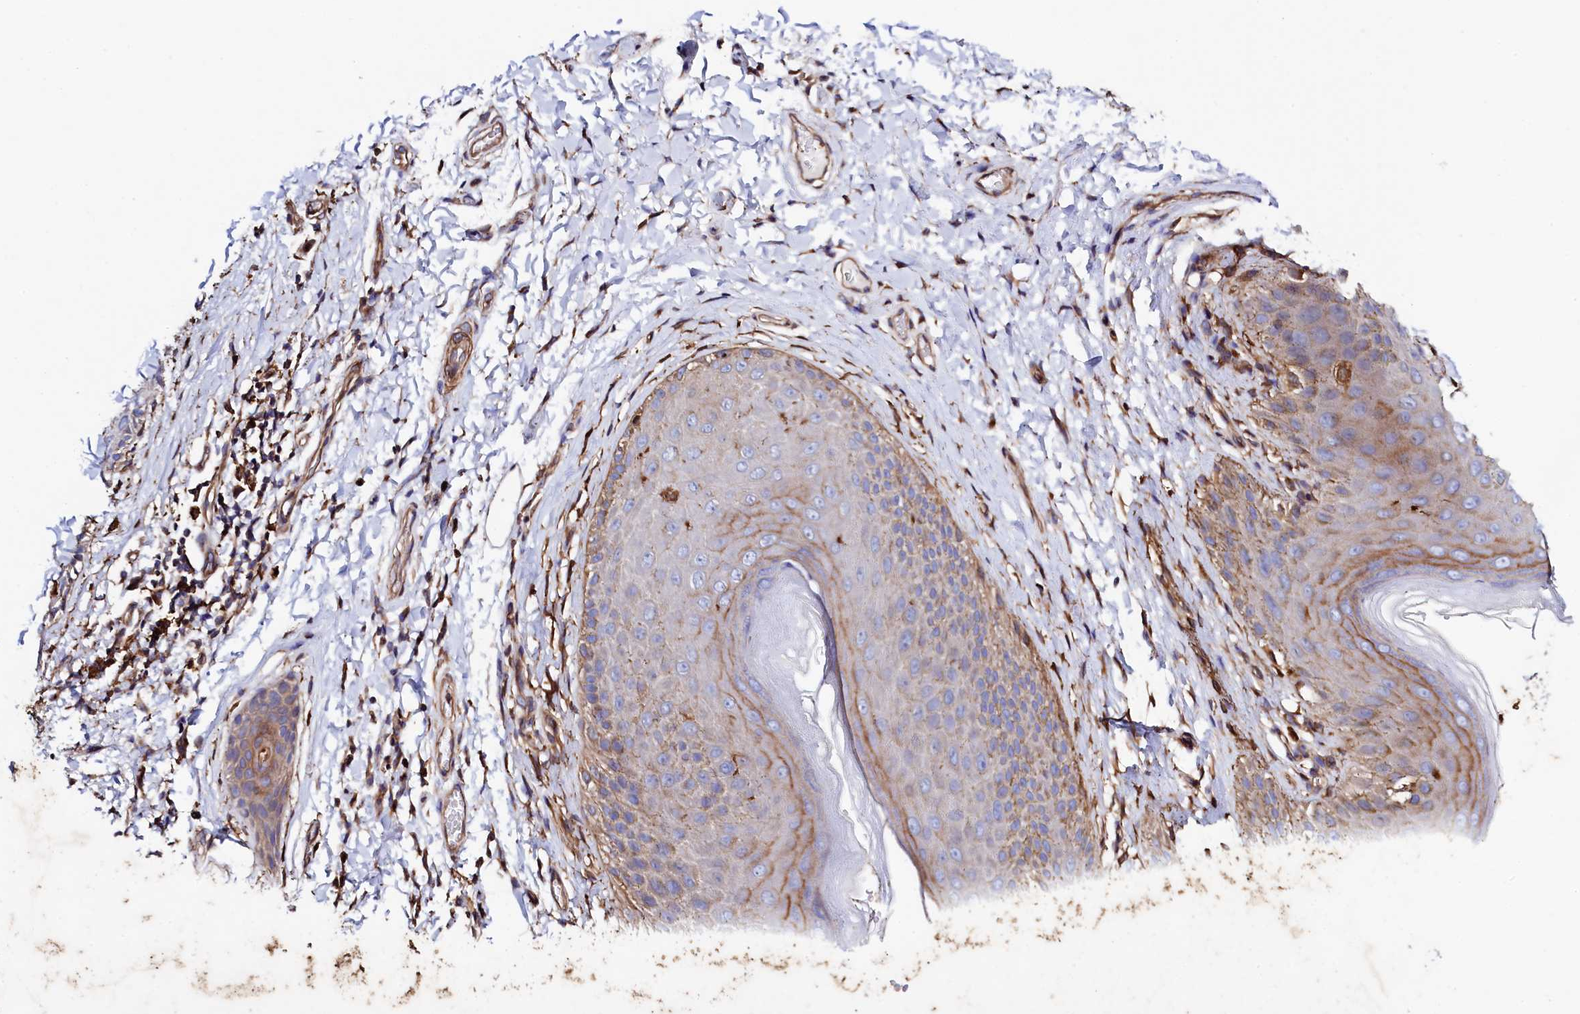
{"staining": {"intensity": "weak", "quantity": "25%-75%", "location": "cytoplasmic/membranous"}, "tissue": "skin", "cell_type": "Epidermal cells", "image_type": "normal", "snomed": [{"axis": "morphology", "description": "Normal tissue, NOS"}, {"axis": "topography", "description": "Anal"}], "caption": "The photomicrograph reveals immunohistochemical staining of normal skin. There is weak cytoplasmic/membranous expression is present in approximately 25%-75% of epidermal cells.", "gene": "STAMBPL1", "patient": {"sex": "male", "age": 44}}